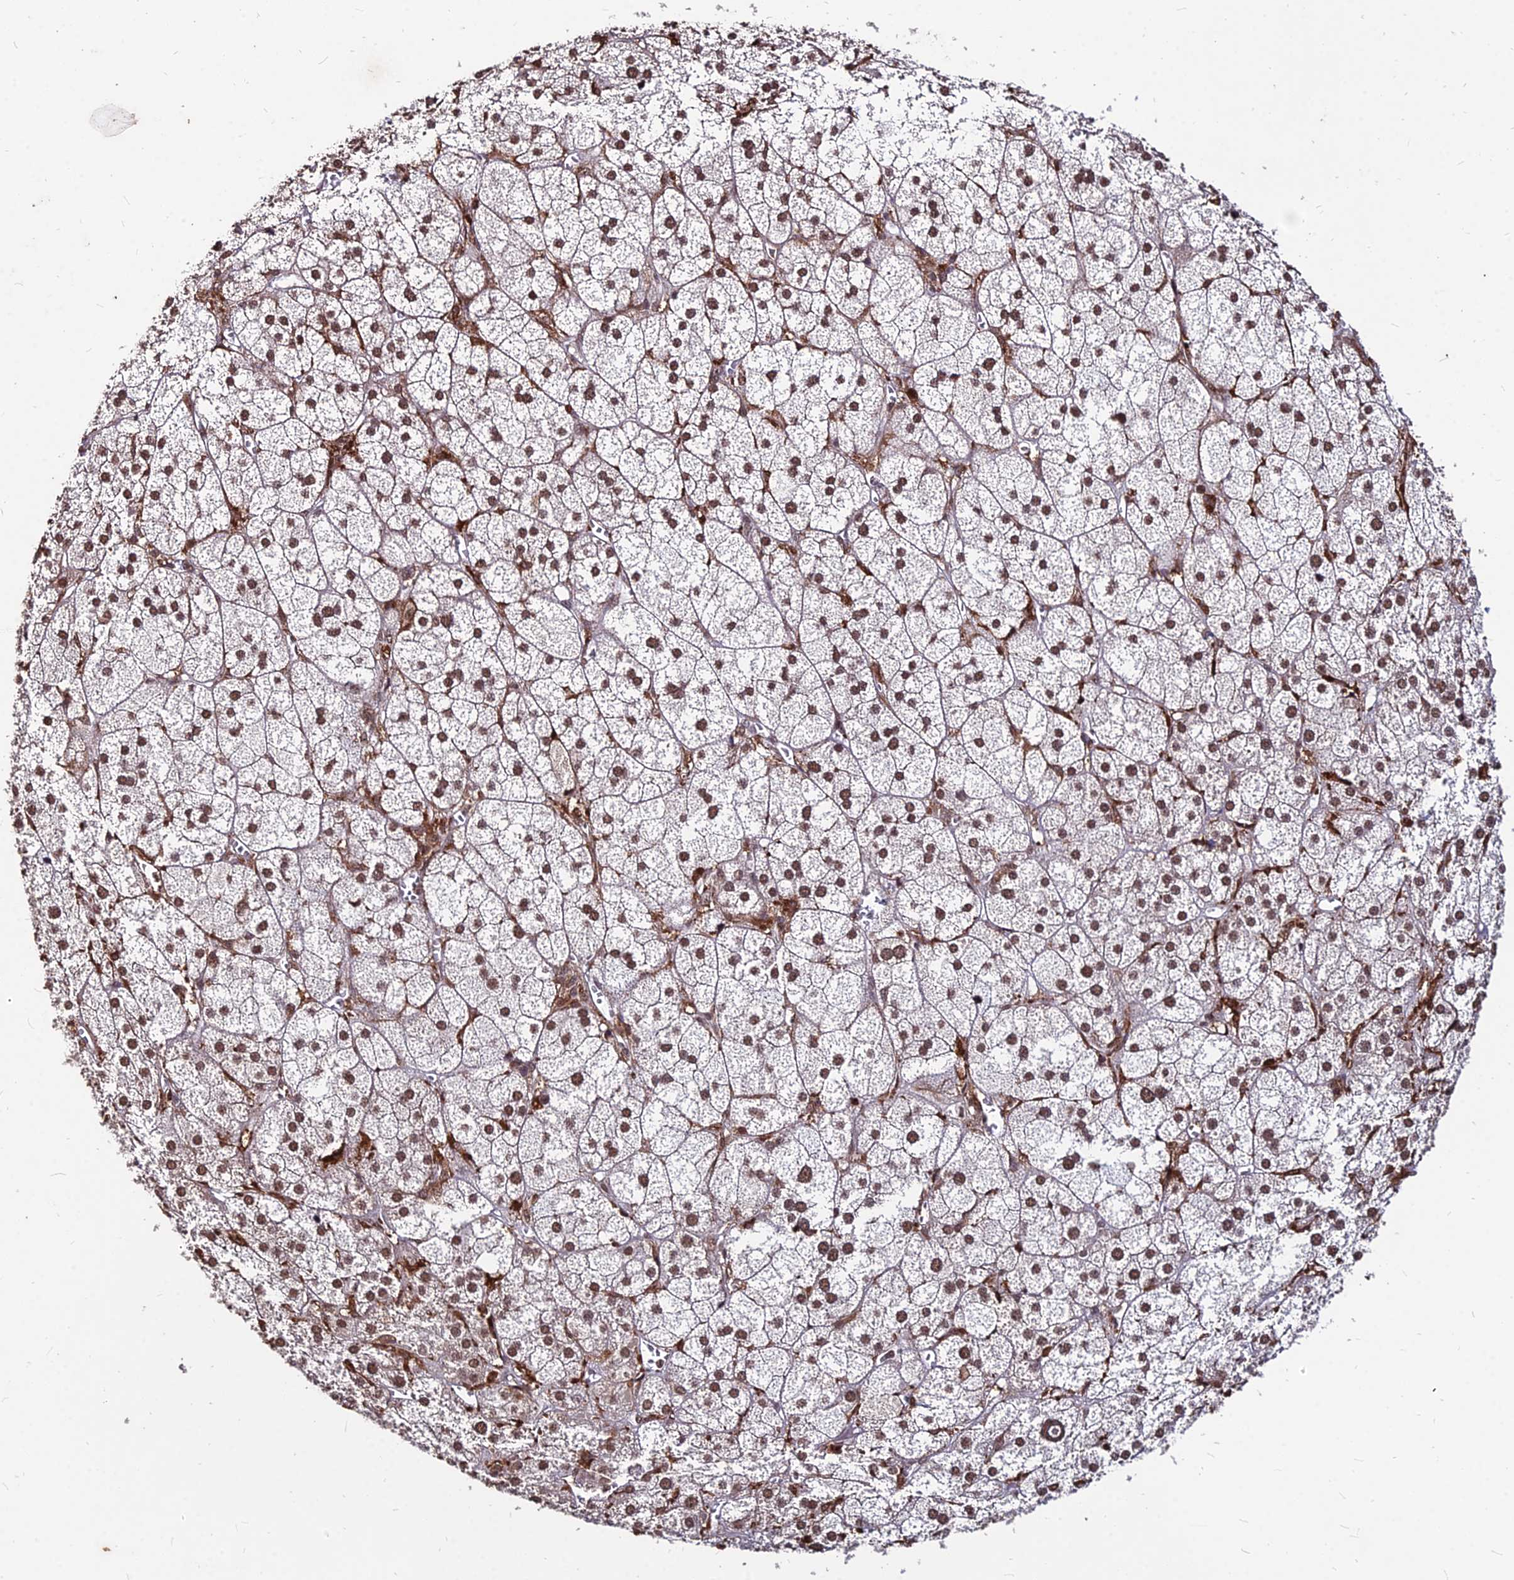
{"staining": {"intensity": "moderate", "quantity": ">75%", "location": "nuclear"}, "tissue": "adrenal gland", "cell_type": "Glandular cells", "image_type": "normal", "snomed": [{"axis": "morphology", "description": "Normal tissue, NOS"}, {"axis": "topography", "description": "Adrenal gland"}], "caption": "The image exhibits immunohistochemical staining of benign adrenal gland. There is moderate nuclear positivity is identified in about >75% of glandular cells.", "gene": "ZBED4", "patient": {"sex": "female", "age": 61}}